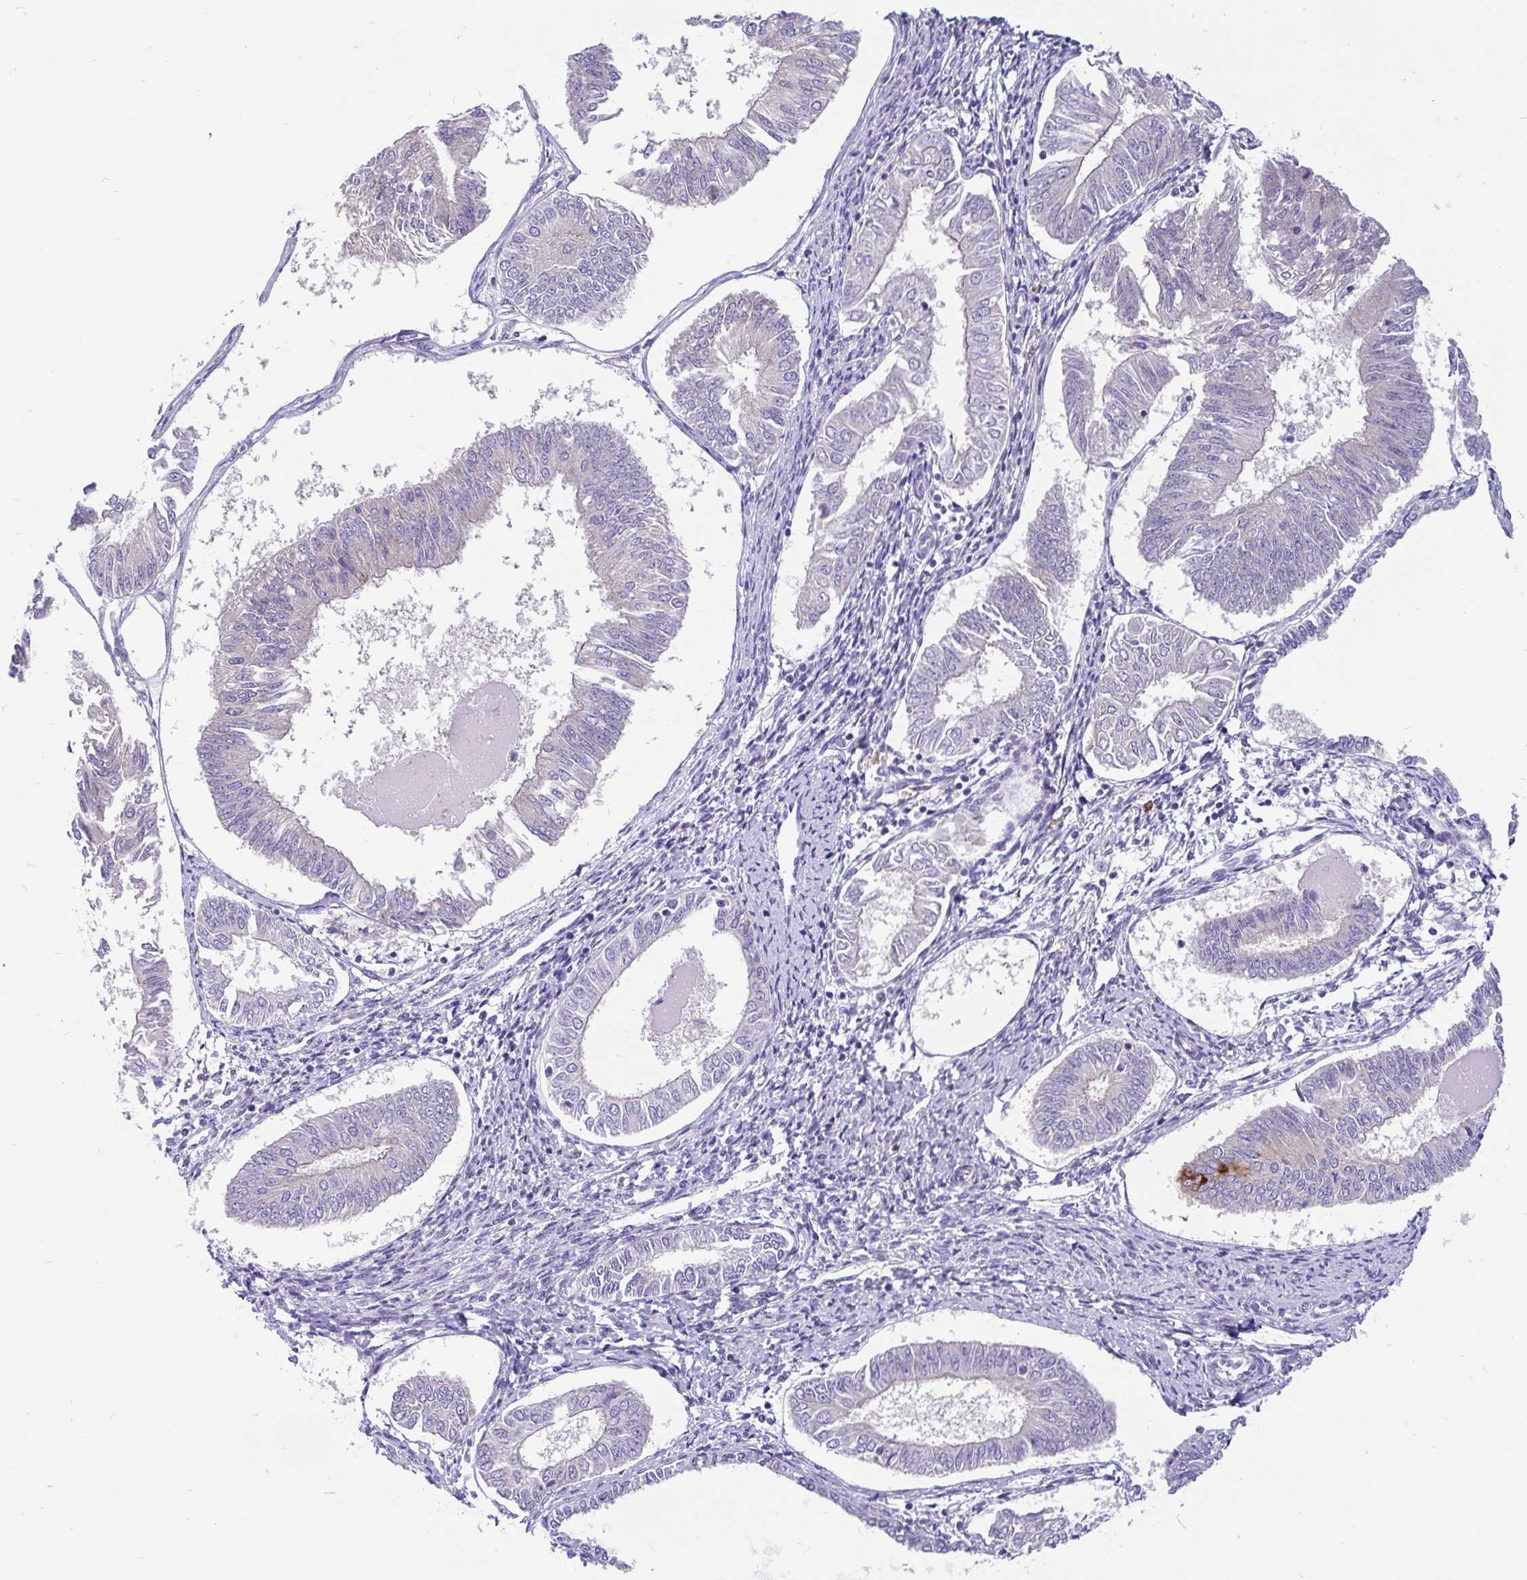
{"staining": {"intensity": "strong", "quantity": "<25%", "location": "cytoplasmic/membranous"}, "tissue": "endometrial cancer", "cell_type": "Tumor cells", "image_type": "cancer", "snomed": [{"axis": "morphology", "description": "Adenocarcinoma, NOS"}, {"axis": "topography", "description": "Endometrium"}], "caption": "Human endometrial cancer (adenocarcinoma) stained for a protein (brown) demonstrates strong cytoplasmic/membranous positive expression in about <25% of tumor cells.", "gene": "LRRC26", "patient": {"sex": "female", "age": 58}}